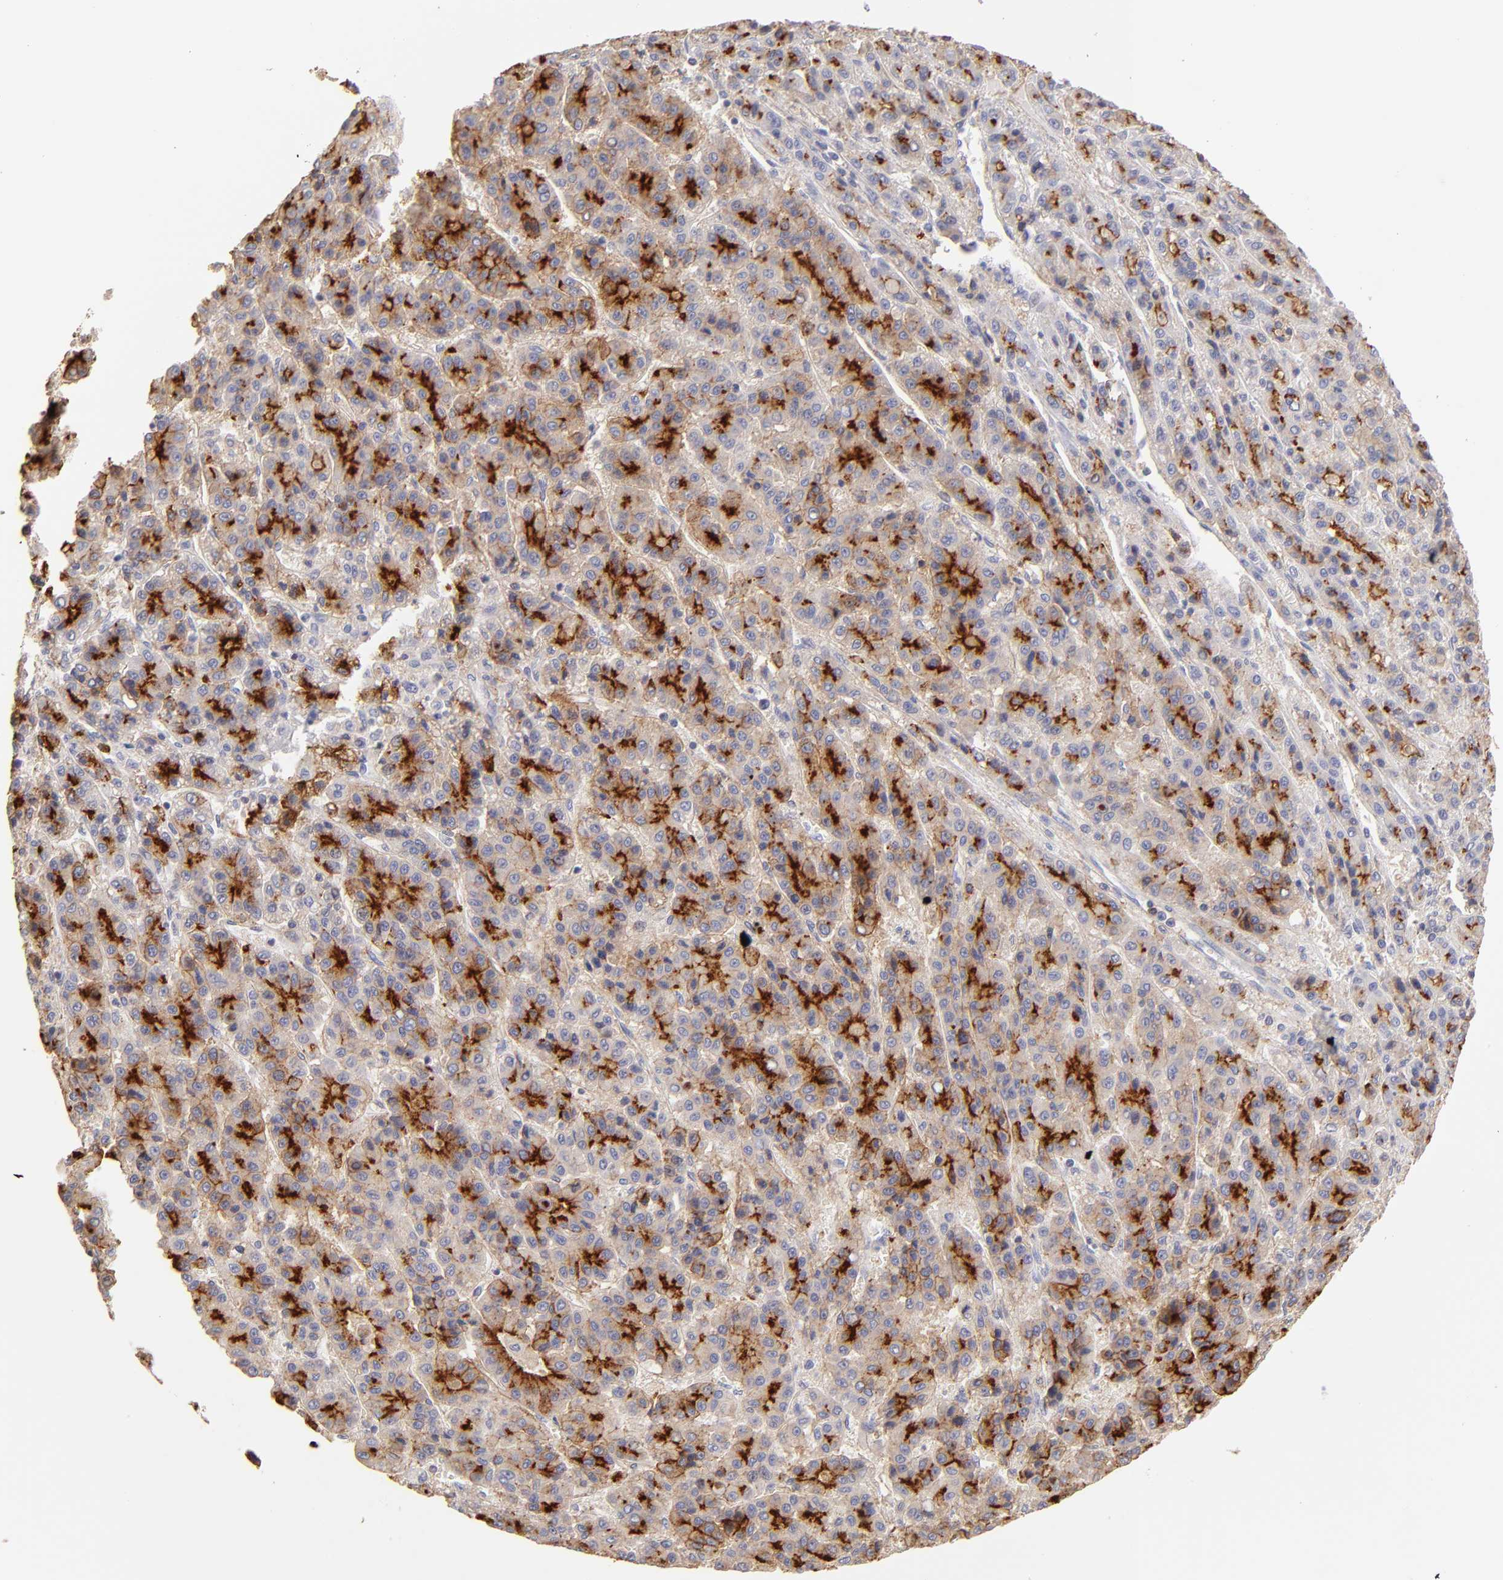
{"staining": {"intensity": "strong", "quantity": ">75%", "location": "cytoplasmic/membranous"}, "tissue": "liver cancer", "cell_type": "Tumor cells", "image_type": "cancer", "snomed": [{"axis": "morphology", "description": "Carcinoma, Hepatocellular, NOS"}, {"axis": "topography", "description": "Liver"}], "caption": "IHC image of neoplastic tissue: human liver hepatocellular carcinoma stained using immunohistochemistry (IHC) demonstrates high levels of strong protein expression localized specifically in the cytoplasmic/membranous of tumor cells, appearing as a cytoplasmic/membranous brown color.", "gene": "ABCB1", "patient": {"sex": "male", "age": 70}}